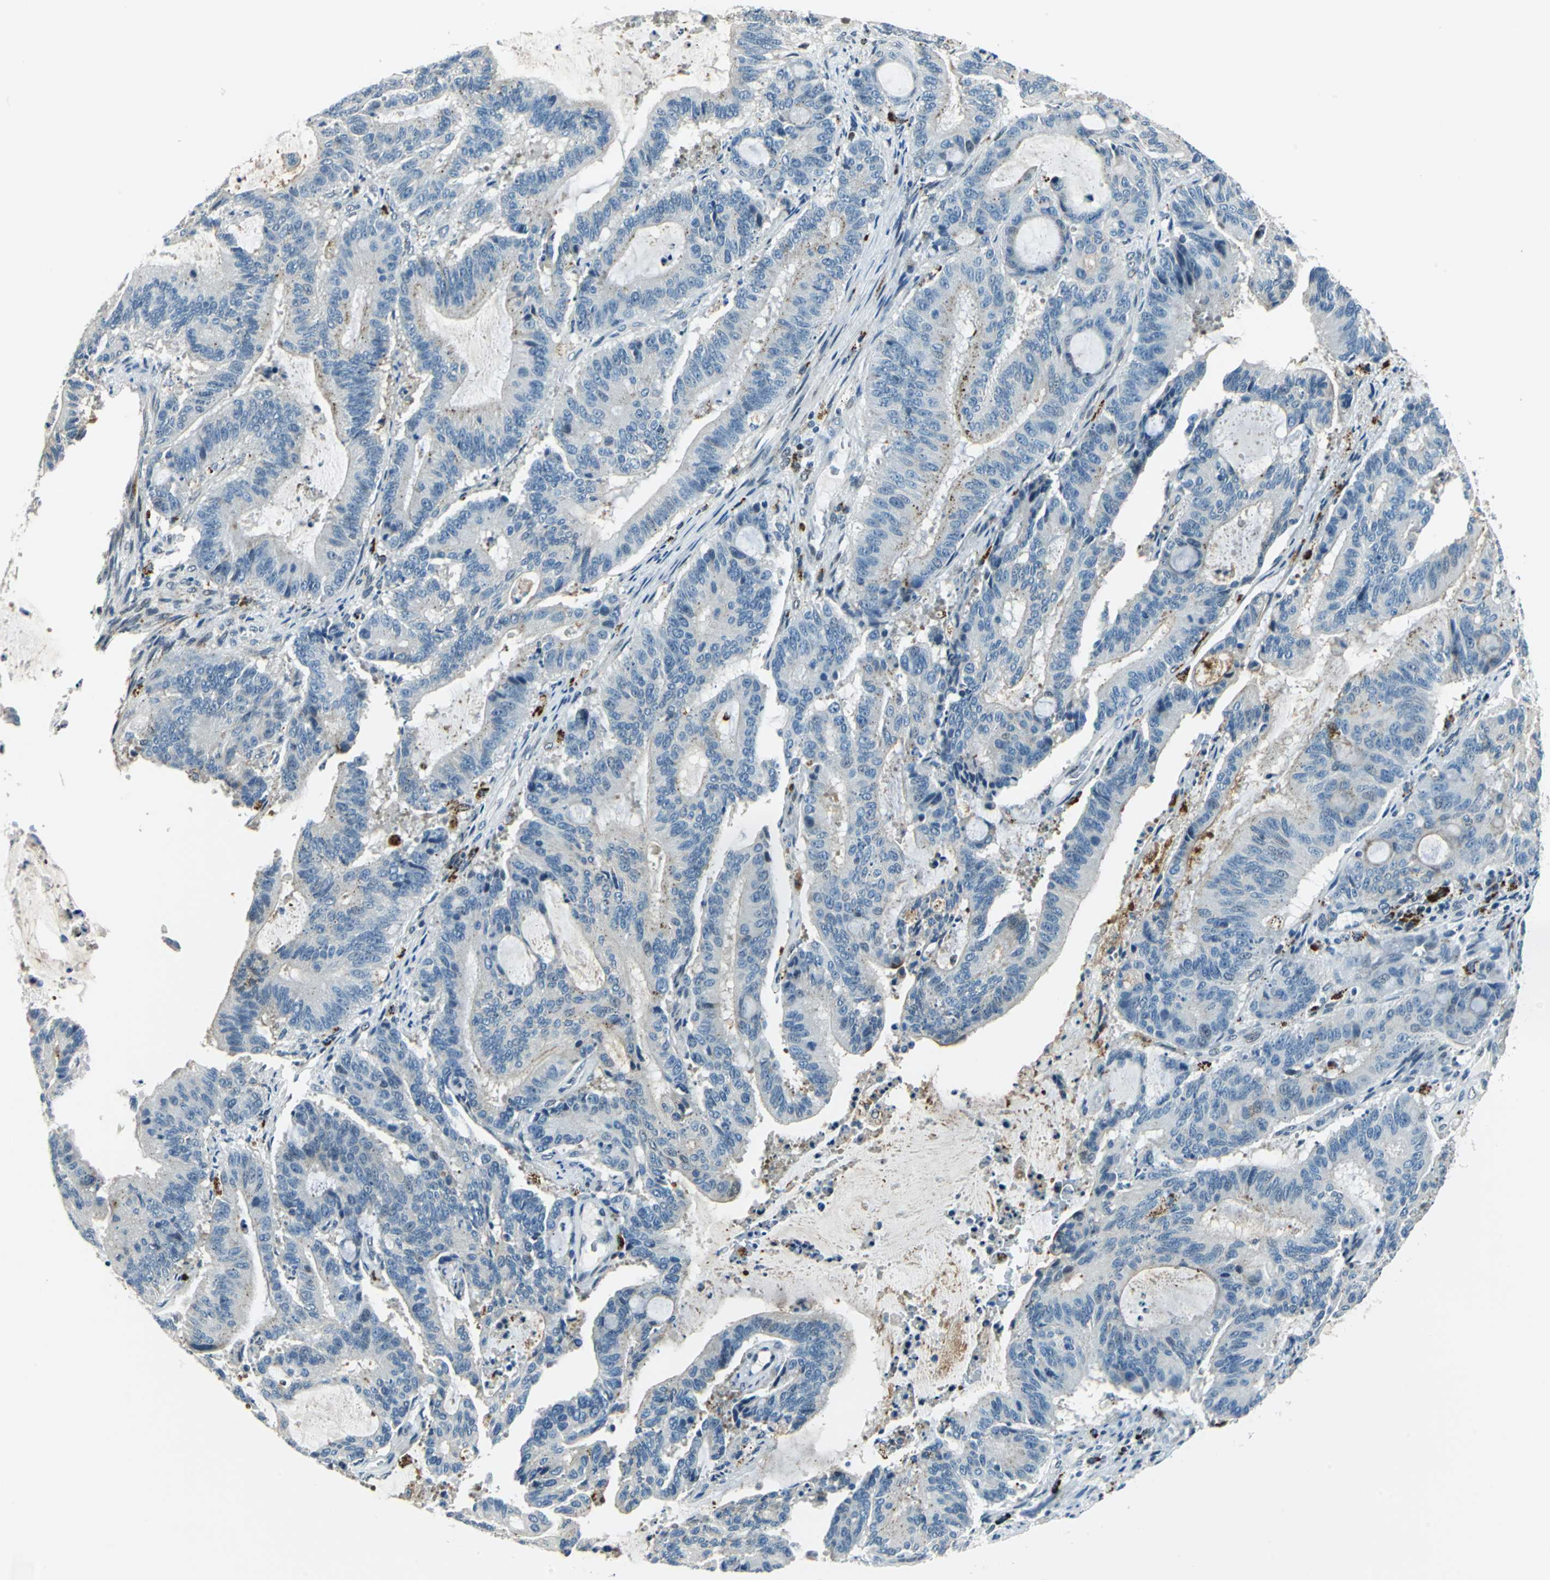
{"staining": {"intensity": "weak", "quantity": "<25%", "location": "cytoplasmic/membranous"}, "tissue": "liver cancer", "cell_type": "Tumor cells", "image_type": "cancer", "snomed": [{"axis": "morphology", "description": "Cholangiocarcinoma"}, {"axis": "topography", "description": "Liver"}], "caption": "Immunohistochemistry (IHC) of human cholangiocarcinoma (liver) demonstrates no positivity in tumor cells.", "gene": "HCFC2", "patient": {"sex": "female", "age": 73}}